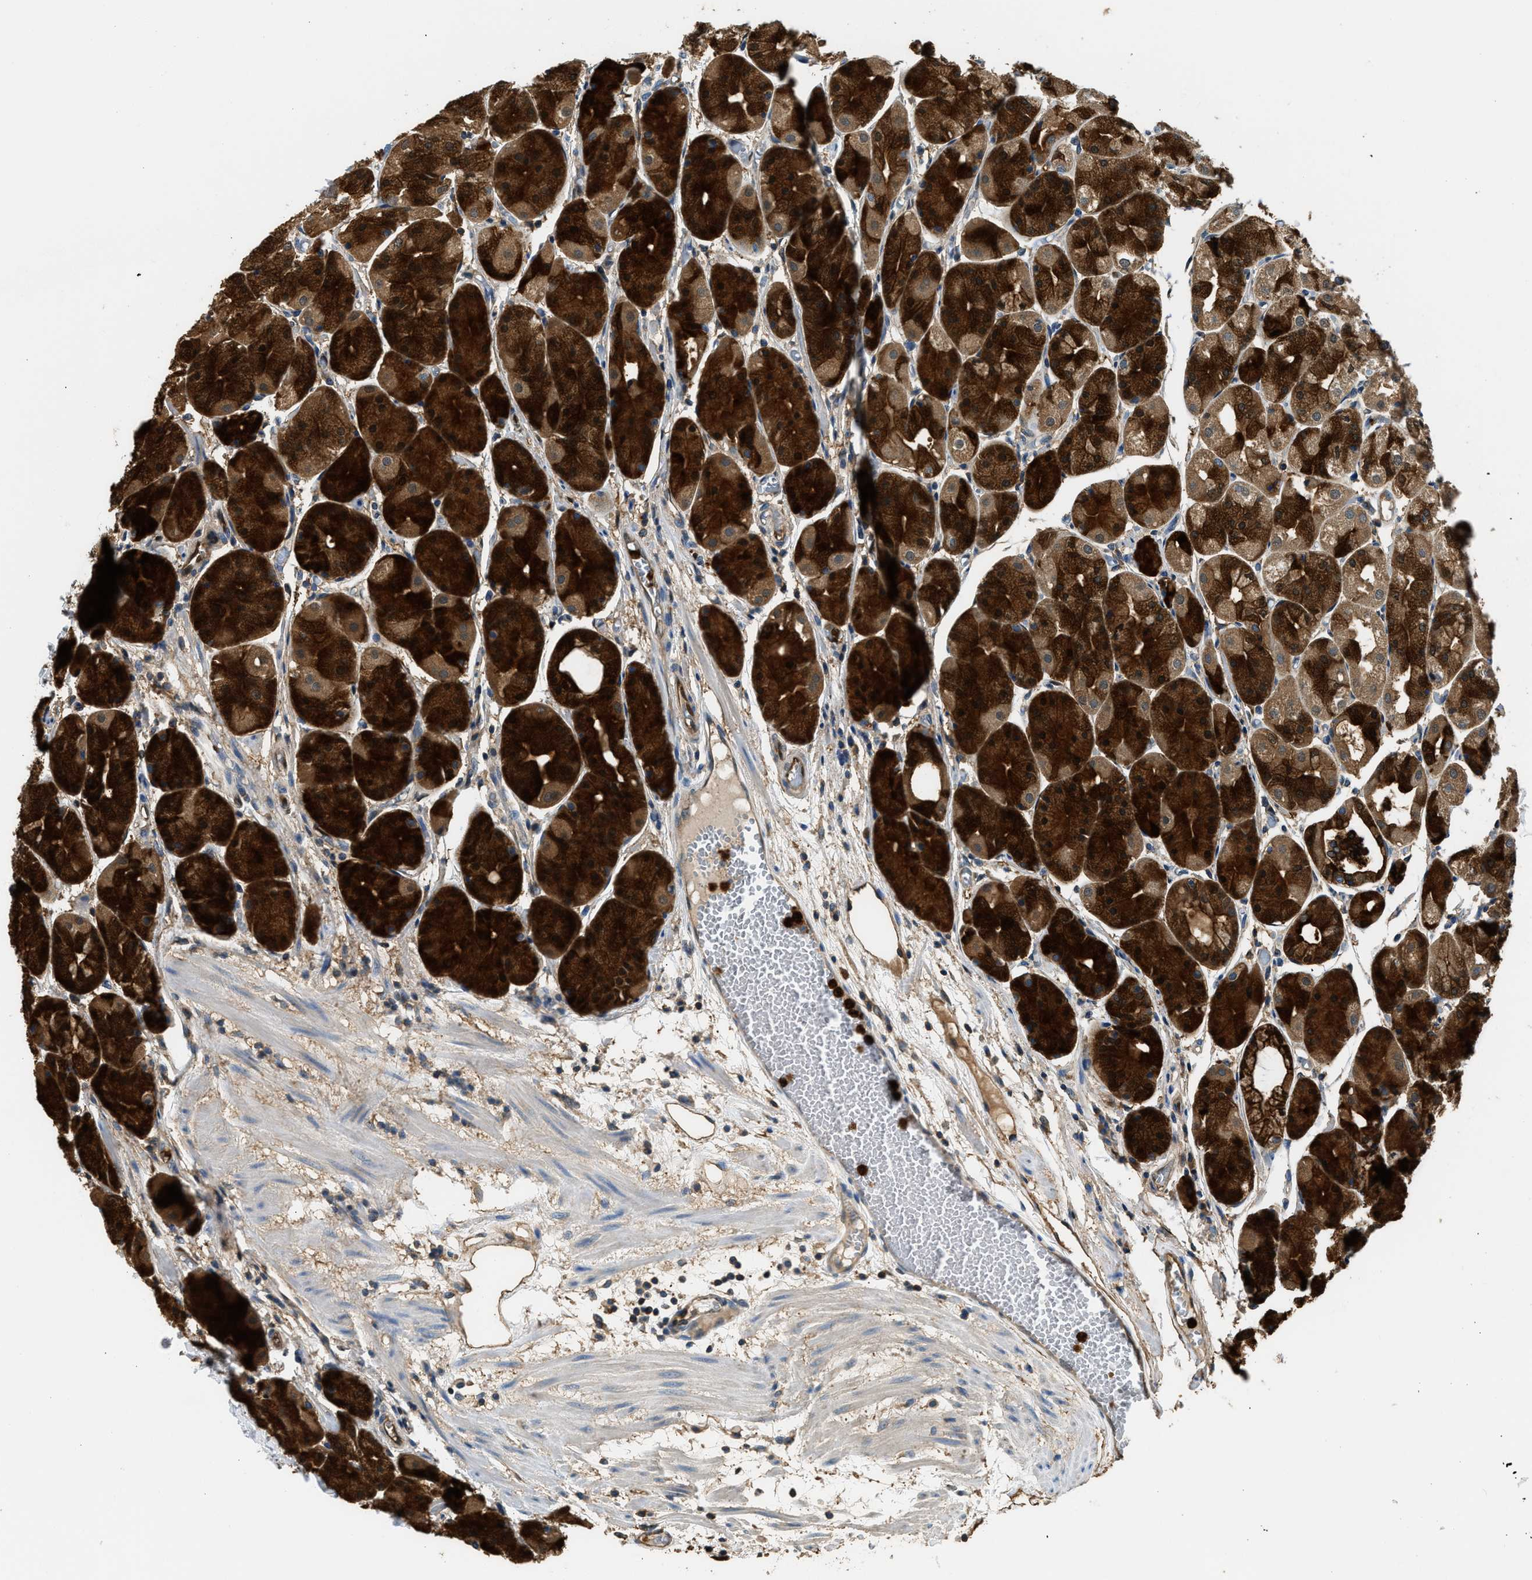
{"staining": {"intensity": "strong", "quantity": ">75%", "location": "cytoplasmic/membranous,nuclear"}, "tissue": "stomach", "cell_type": "Glandular cells", "image_type": "normal", "snomed": [{"axis": "morphology", "description": "Normal tissue, NOS"}, {"axis": "topography", "description": "Stomach, upper"}], "caption": "DAB immunohistochemical staining of normal human stomach exhibits strong cytoplasmic/membranous,nuclear protein positivity in about >75% of glandular cells. (DAB (3,3'-diaminobenzidine) = brown stain, brightfield microscopy at high magnification).", "gene": "ANXA3", "patient": {"sex": "male", "age": 72}}